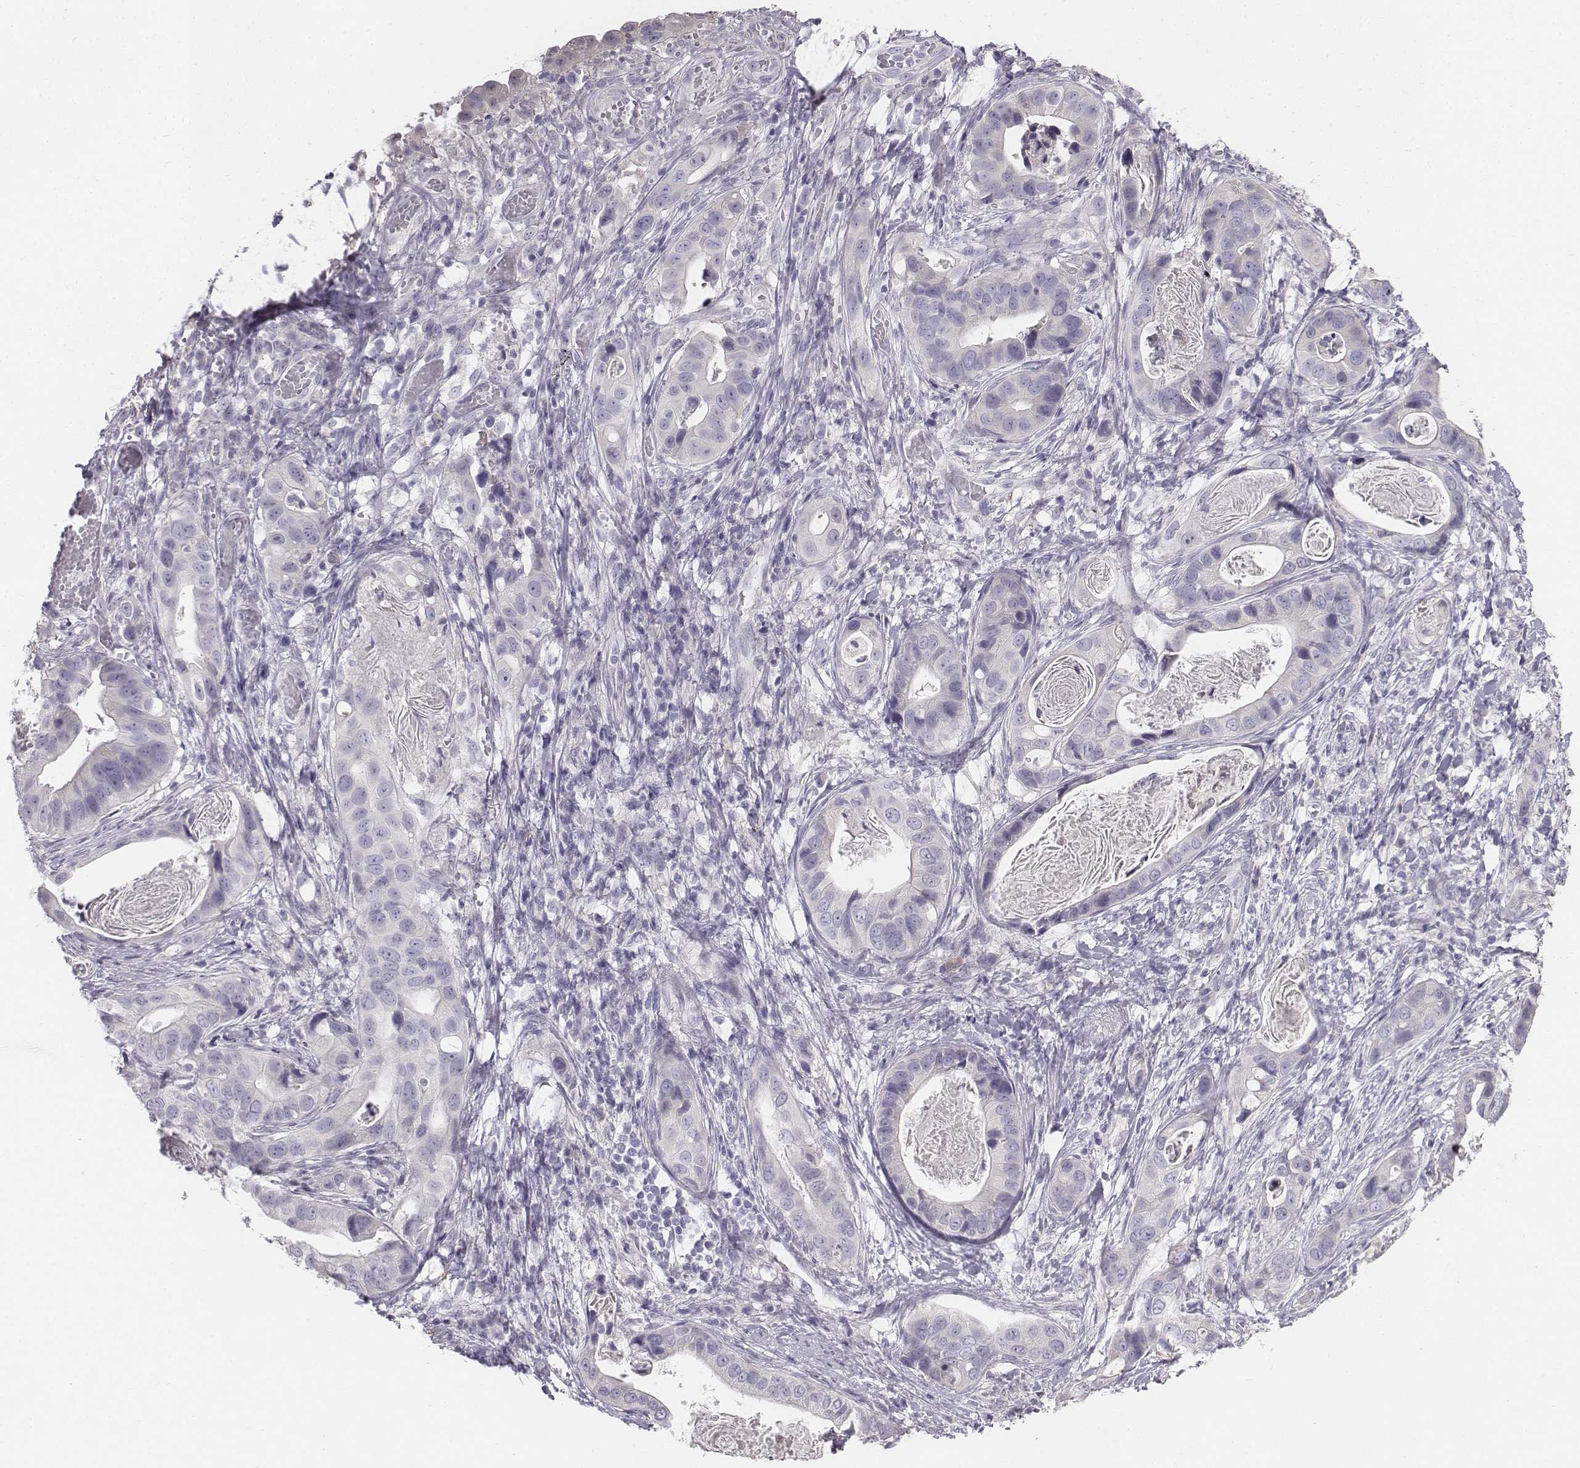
{"staining": {"intensity": "negative", "quantity": "none", "location": "none"}, "tissue": "stomach cancer", "cell_type": "Tumor cells", "image_type": "cancer", "snomed": [{"axis": "morphology", "description": "Adenocarcinoma, NOS"}, {"axis": "topography", "description": "Stomach"}], "caption": "A high-resolution micrograph shows immunohistochemistry staining of adenocarcinoma (stomach), which exhibits no significant positivity in tumor cells.", "gene": "PENK", "patient": {"sex": "male", "age": 84}}